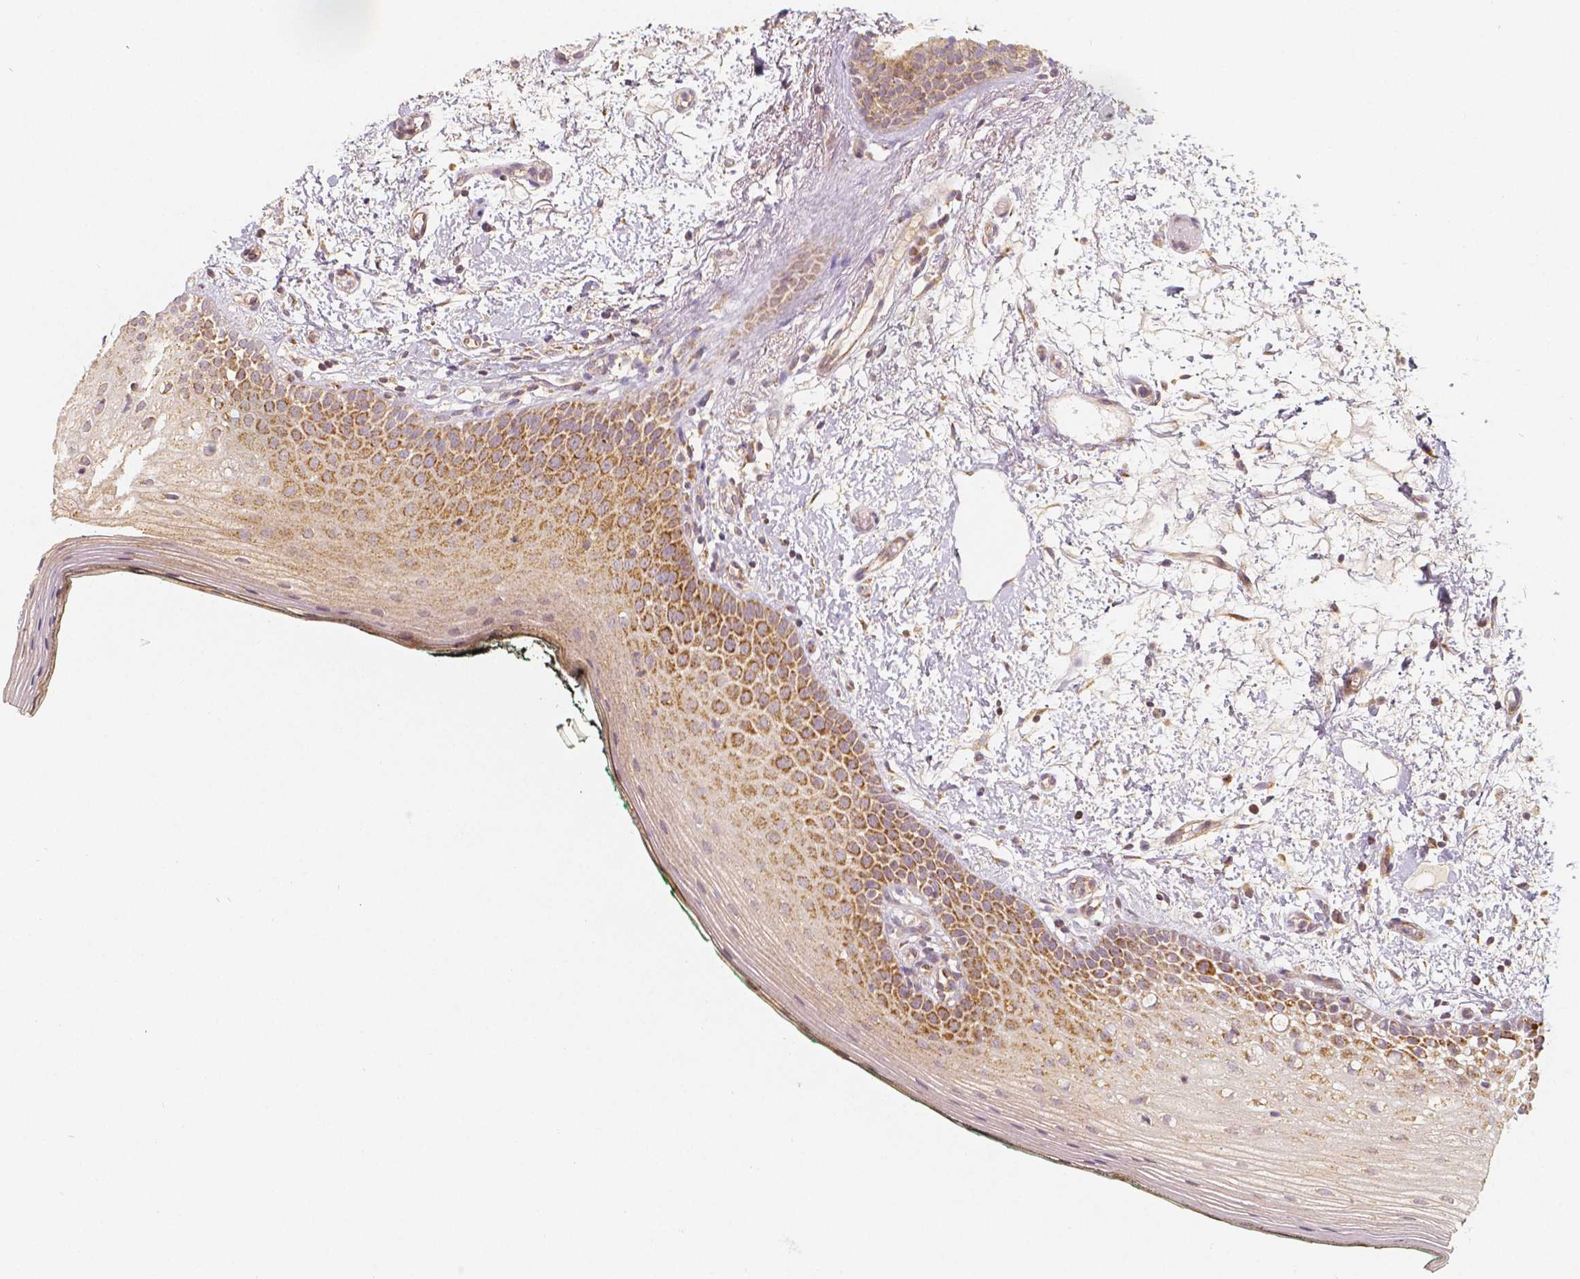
{"staining": {"intensity": "moderate", "quantity": "25%-75%", "location": "cytoplasmic/membranous"}, "tissue": "oral mucosa", "cell_type": "Squamous epithelial cells", "image_type": "normal", "snomed": [{"axis": "morphology", "description": "Normal tissue, NOS"}, {"axis": "topography", "description": "Oral tissue"}], "caption": "Immunohistochemical staining of normal human oral mucosa exhibits 25%-75% levels of moderate cytoplasmic/membranous protein staining in approximately 25%-75% of squamous epithelial cells.", "gene": "PGAM5", "patient": {"sex": "female", "age": 83}}